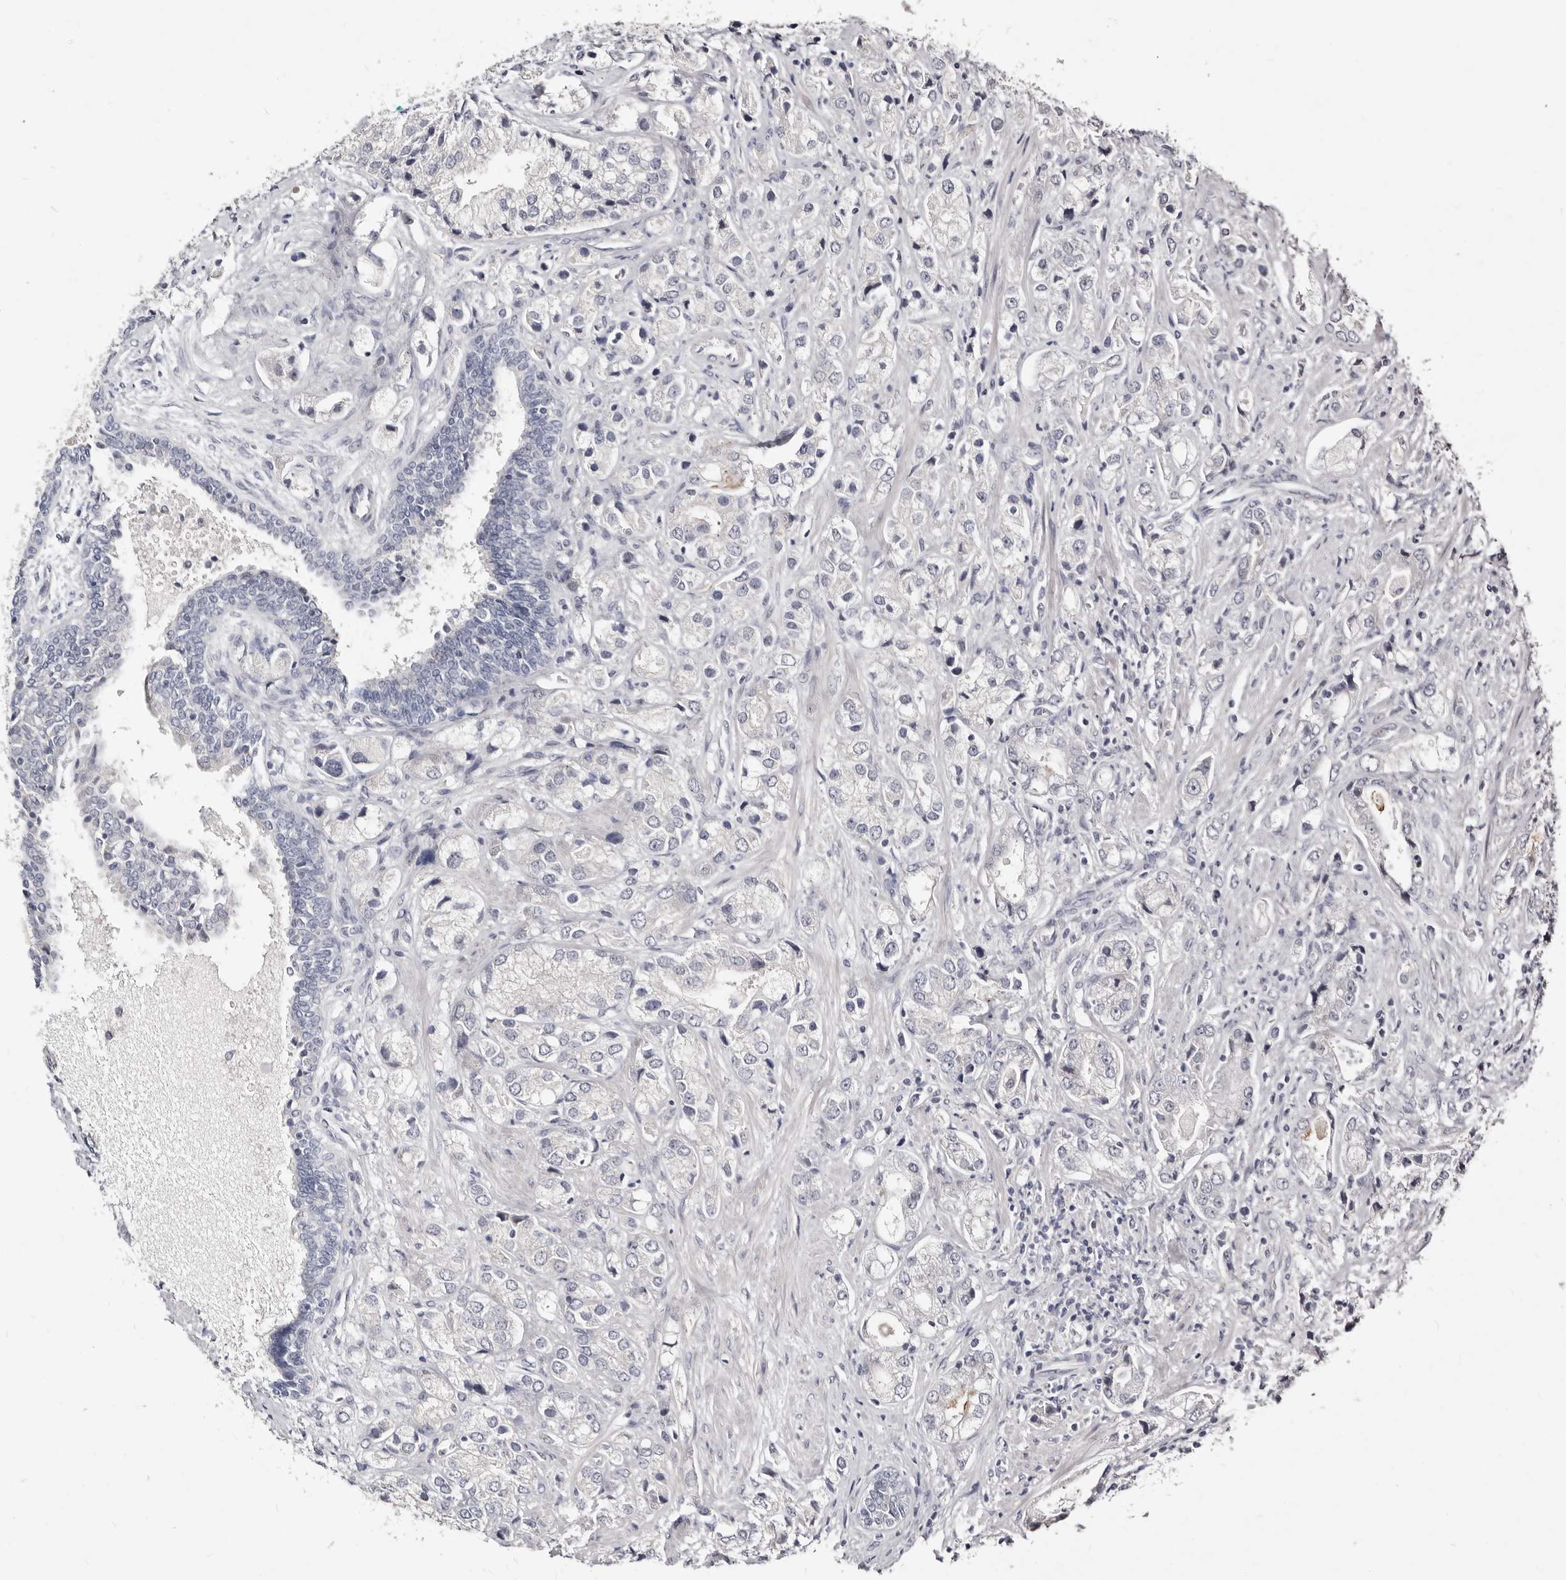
{"staining": {"intensity": "negative", "quantity": "none", "location": "none"}, "tissue": "prostate cancer", "cell_type": "Tumor cells", "image_type": "cancer", "snomed": [{"axis": "morphology", "description": "Adenocarcinoma, High grade"}, {"axis": "topography", "description": "Prostate"}], "caption": "Image shows no significant protein expression in tumor cells of high-grade adenocarcinoma (prostate). The staining was performed using DAB to visualize the protein expression in brown, while the nuclei were stained in blue with hematoxylin (Magnification: 20x).", "gene": "KLHL4", "patient": {"sex": "male", "age": 50}}